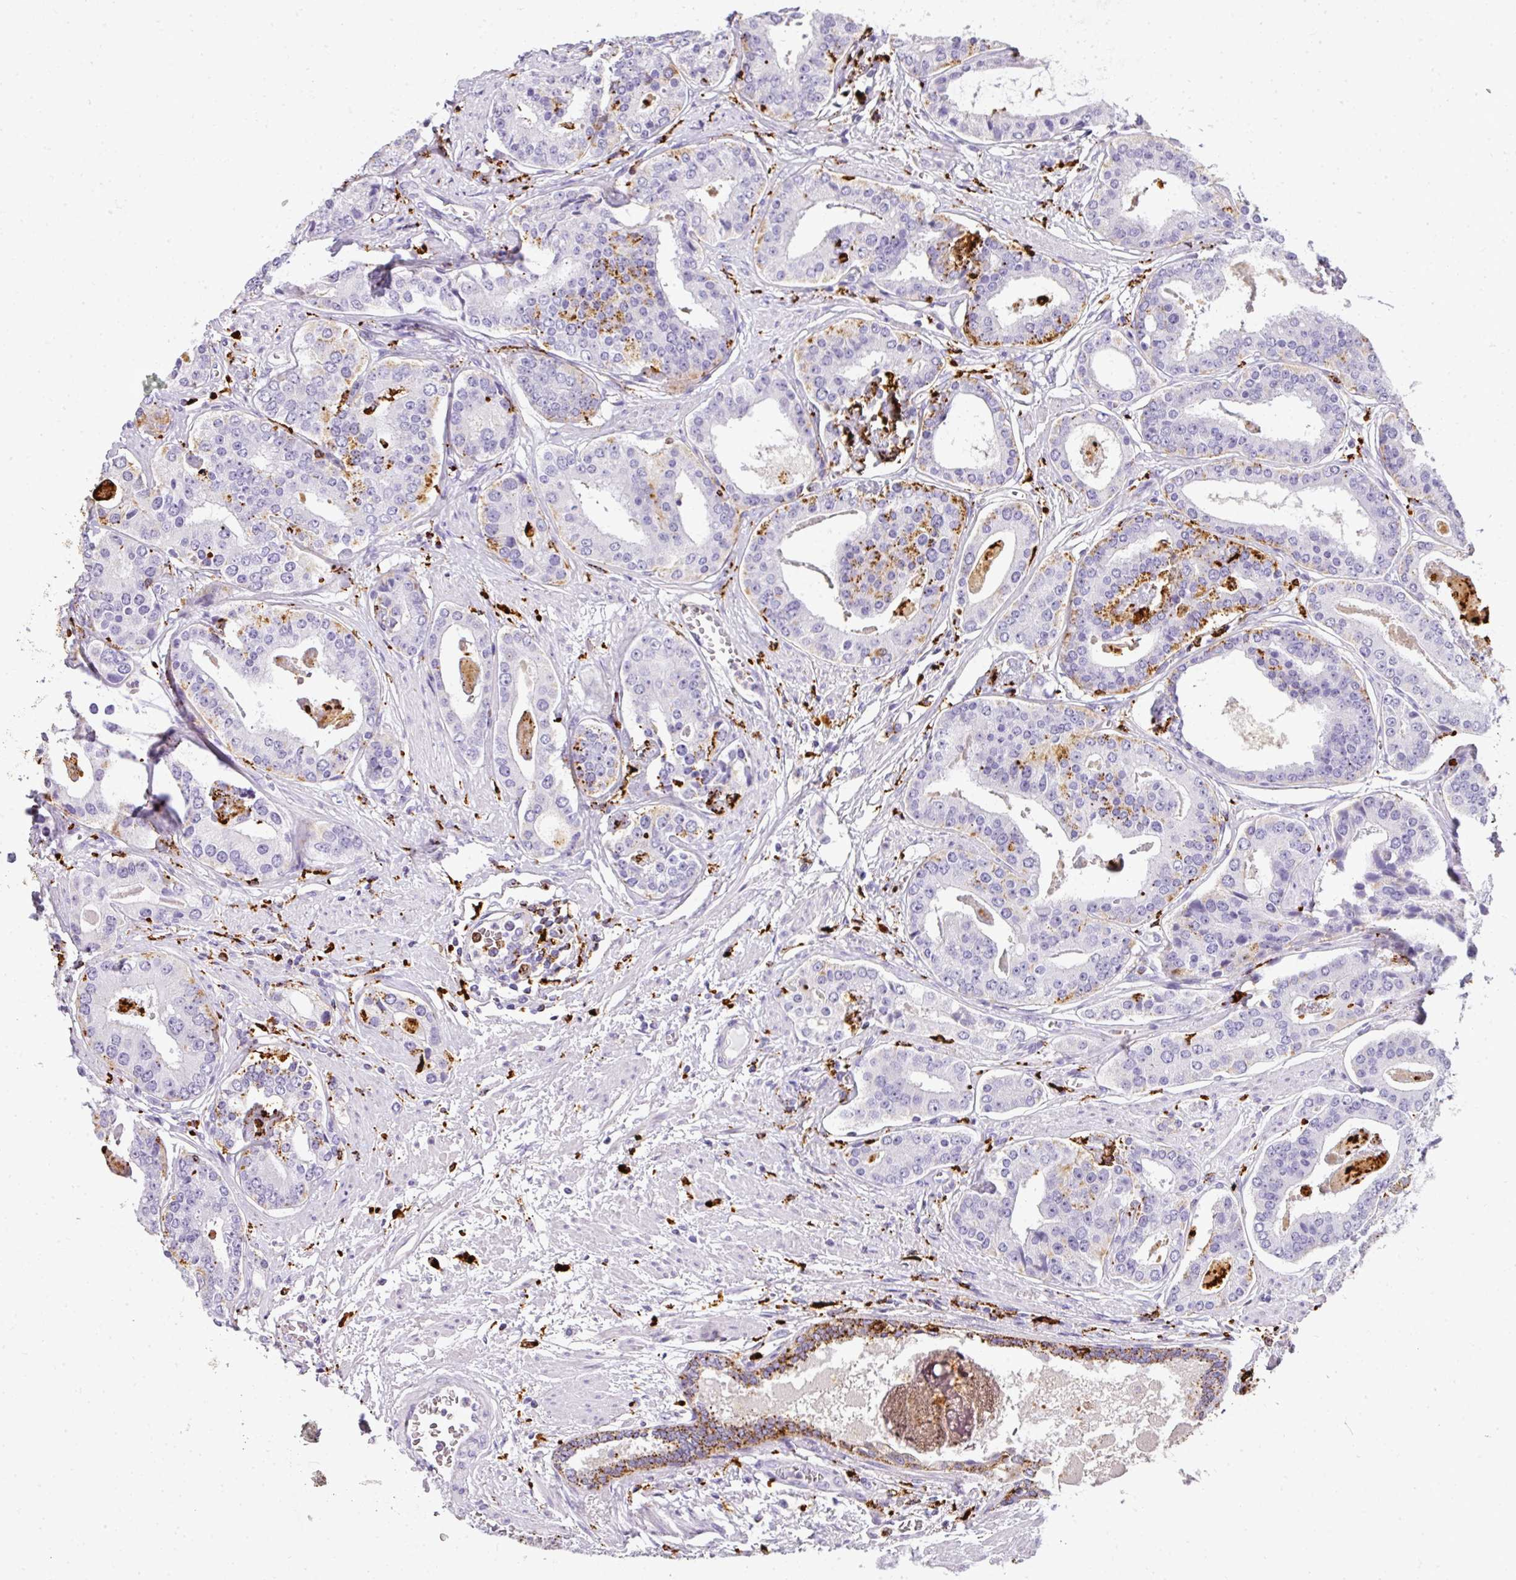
{"staining": {"intensity": "moderate", "quantity": "<25%", "location": "cytoplasmic/membranous"}, "tissue": "prostate cancer", "cell_type": "Tumor cells", "image_type": "cancer", "snomed": [{"axis": "morphology", "description": "Adenocarcinoma, High grade"}, {"axis": "topography", "description": "Prostate"}], "caption": "Protein expression by IHC displays moderate cytoplasmic/membranous staining in approximately <25% of tumor cells in prostate cancer (adenocarcinoma (high-grade)). The staining was performed using DAB (3,3'-diaminobenzidine), with brown indicating positive protein expression. Nuclei are stained blue with hematoxylin.", "gene": "MMACHC", "patient": {"sex": "male", "age": 71}}